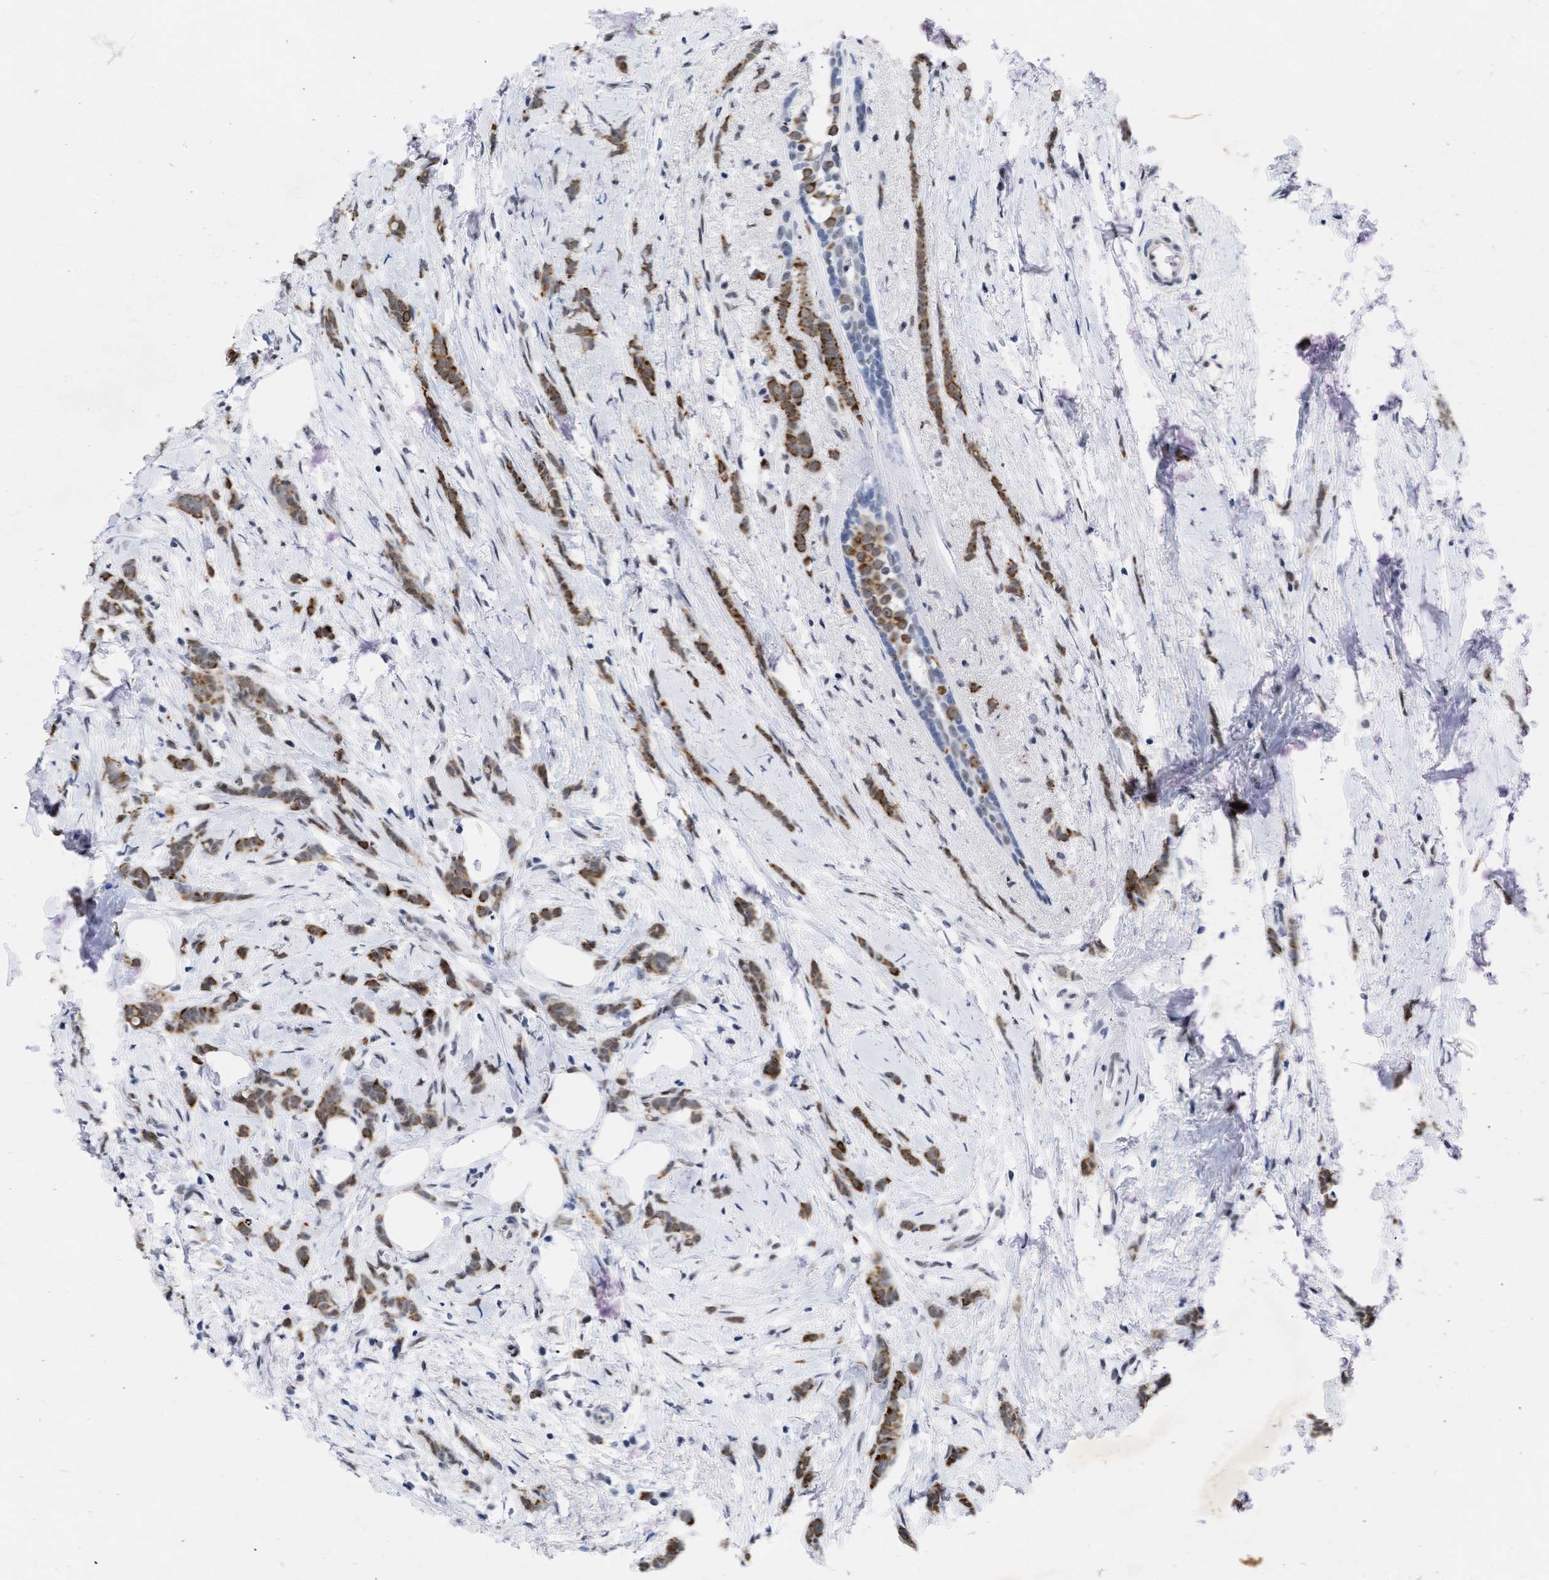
{"staining": {"intensity": "strong", "quantity": ">75%", "location": "cytoplasmic/membranous"}, "tissue": "breast cancer", "cell_type": "Tumor cells", "image_type": "cancer", "snomed": [{"axis": "morphology", "description": "Lobular carcinoma, in situ"}, {"axis": "morphology", "description": "Lobular carcinoma"}, {"axis": "topography", "description": "Breast"}], "caption": "High-magnification brightfield microscopy of breast lobular carcinoma in situ stained with DAB (brown) and counterstained with hematoxylin (blue). tumor cells exhibit strong cytoplasmic/membranous positivity is seen in about>75% of cells.", "gene": "DDX41", "patient": {"sex": "female", "age": 41}}